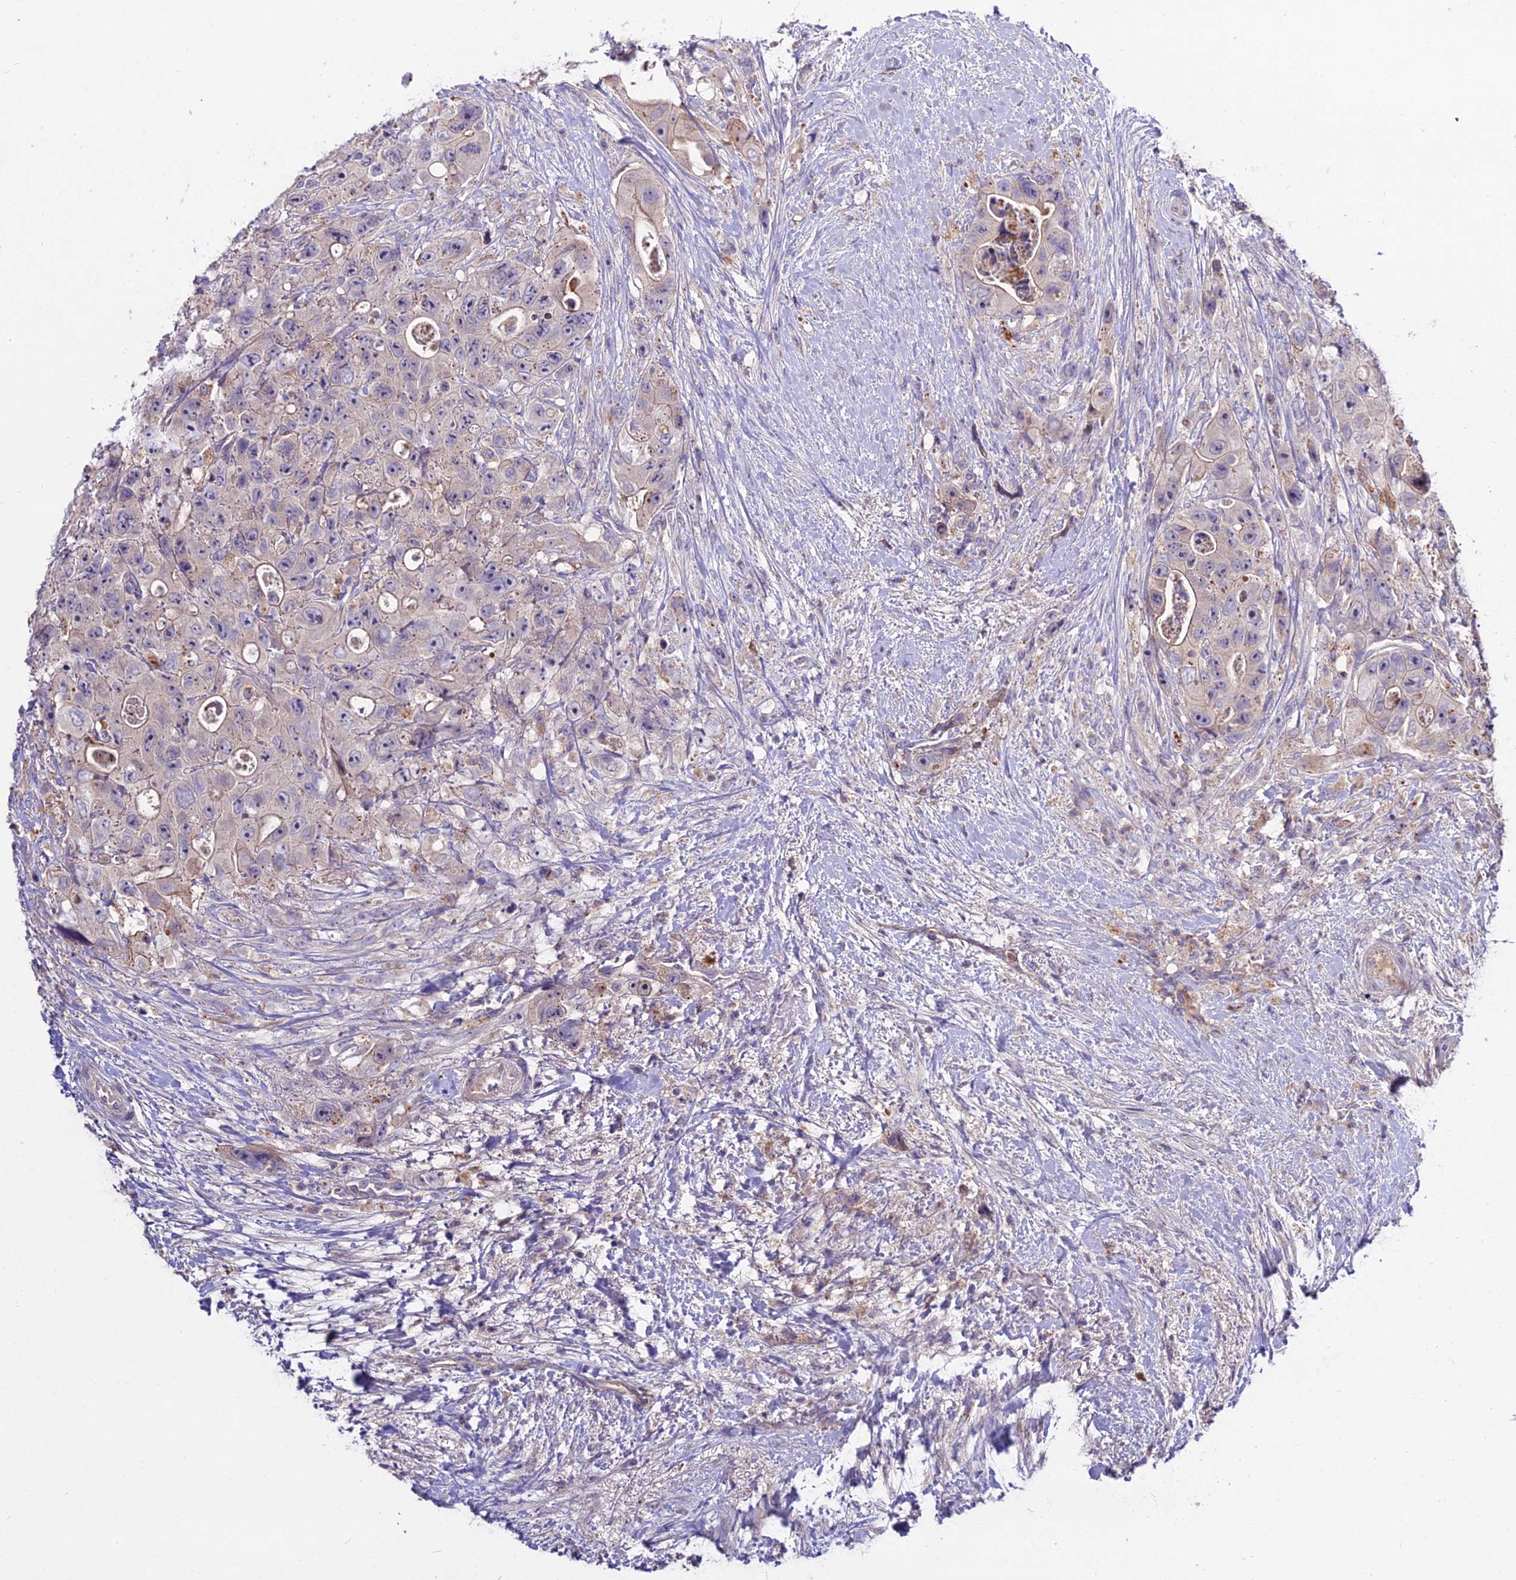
{"staining": {"intensity": "weak", "quantity": "<25%", "location": "cytoplasmic/membranous"}, "tissue": "colorectal cancer", "cell_type": "Tumor cells", "image_type": "cancer", "snomed": [{"axis": "morphology", "description": "Adenocarcinoma, NOS"}, {"axis": "topography", "description": "Colon"}], "caption": "The micrograph shows no significant expression in tumor cells of adenocarcinoma (colorectal). (DAB (3,3'-diaminobenzidine) immunohistochemistry (IHC) with hematoxylin counter stain).", "gene": "EID2", "patient": {"sex": "female", "age": 46}}